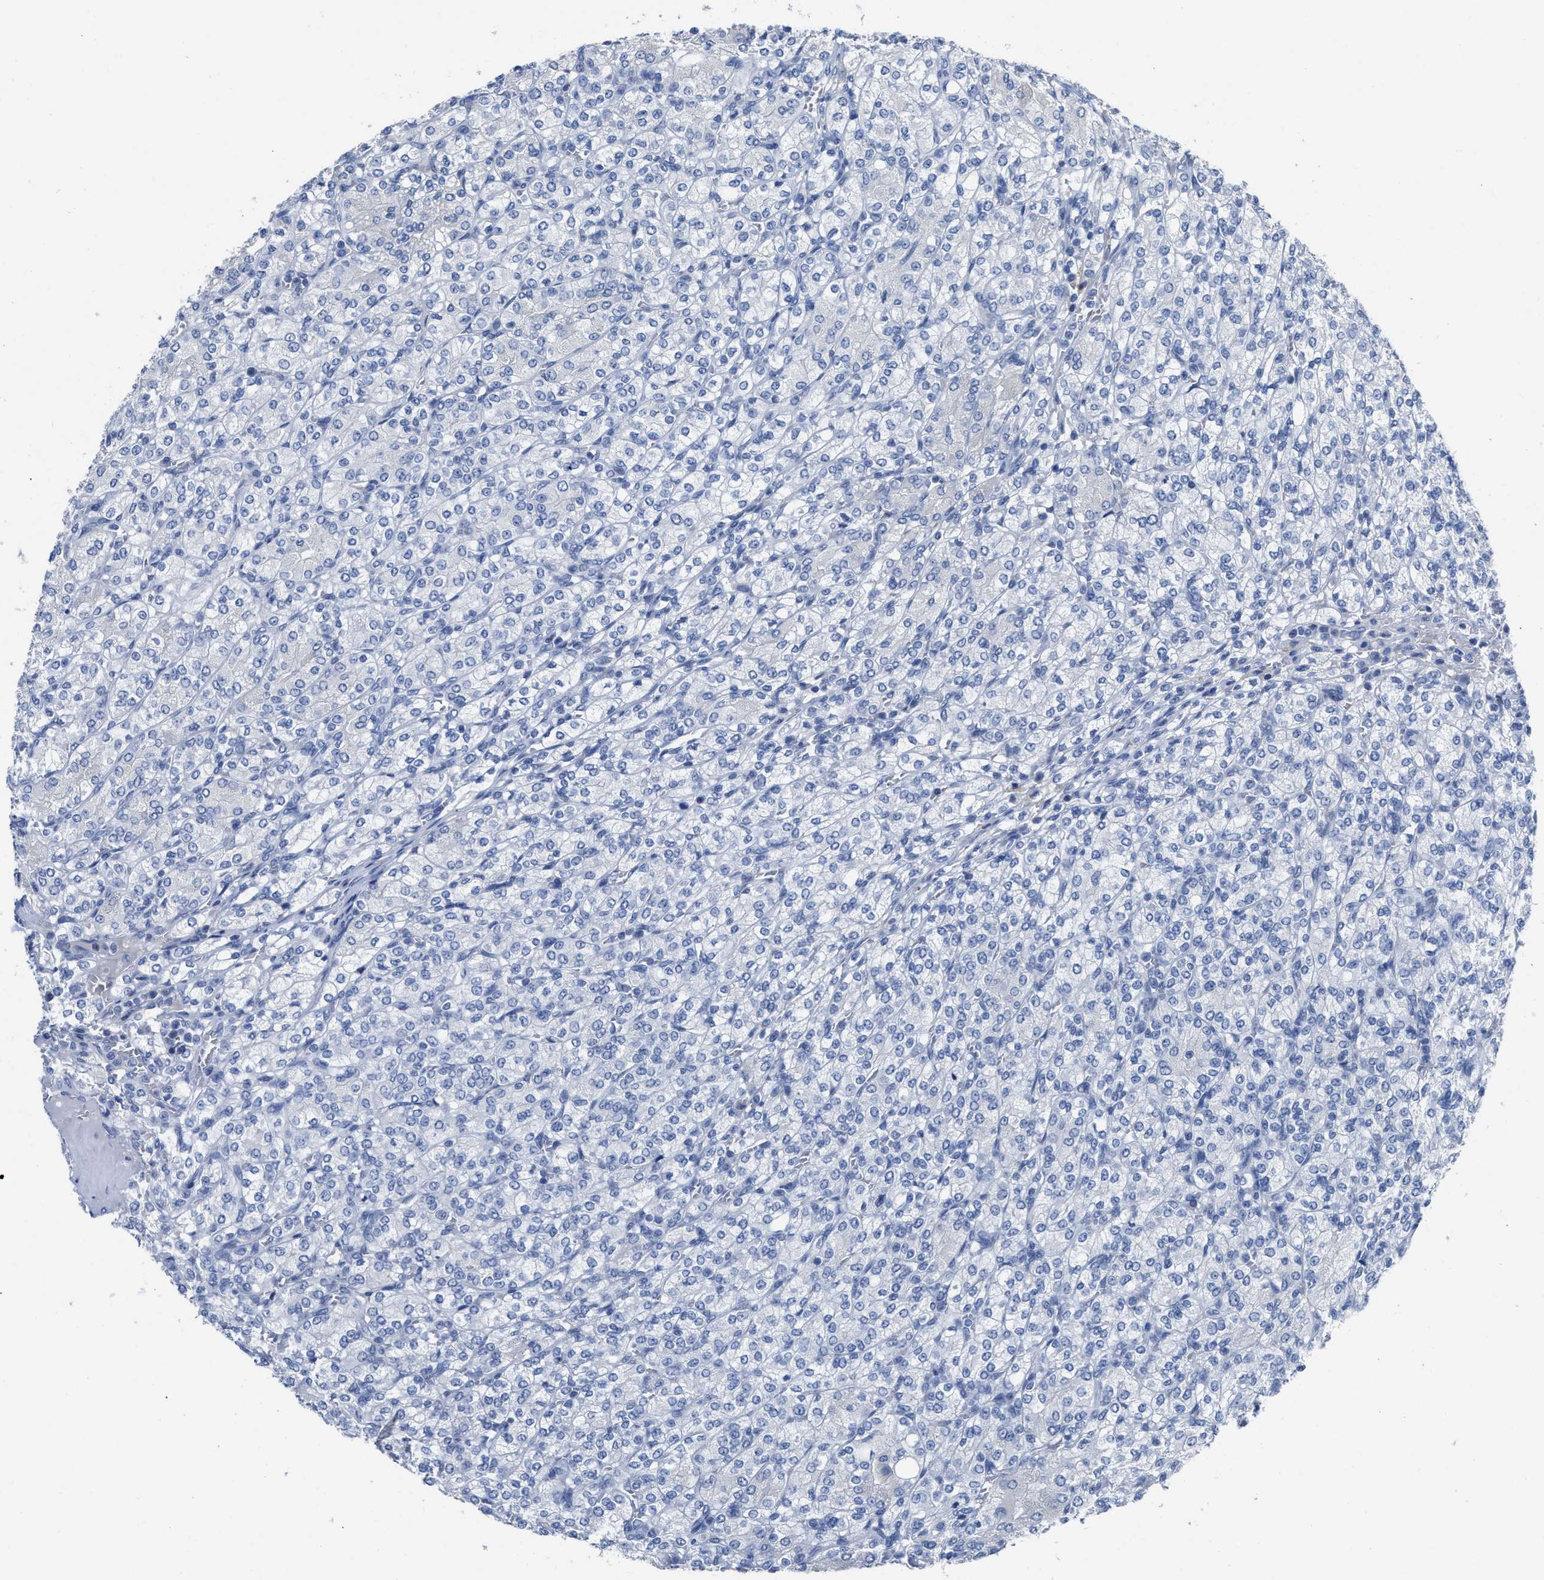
{"staining": {"intensity": "negative", "quantity": "none", "location": "none"}, "tissue": "renal cancer", "cell_type": "Tumor cells", "image_type": "cancer", "snomed": [{"axis": "morphology", "description": "Adenocarcinoma, NOS"}, {"axis": "topography", "description": "Kidney"}], "caption": "IHC histopathology image of human renal adenocarcinoma stained for a protein (brown), which exhibits no positivity in tumor cells.", "gene": "CEACAM5", "patient": {"sex": "male", "age": 77}}